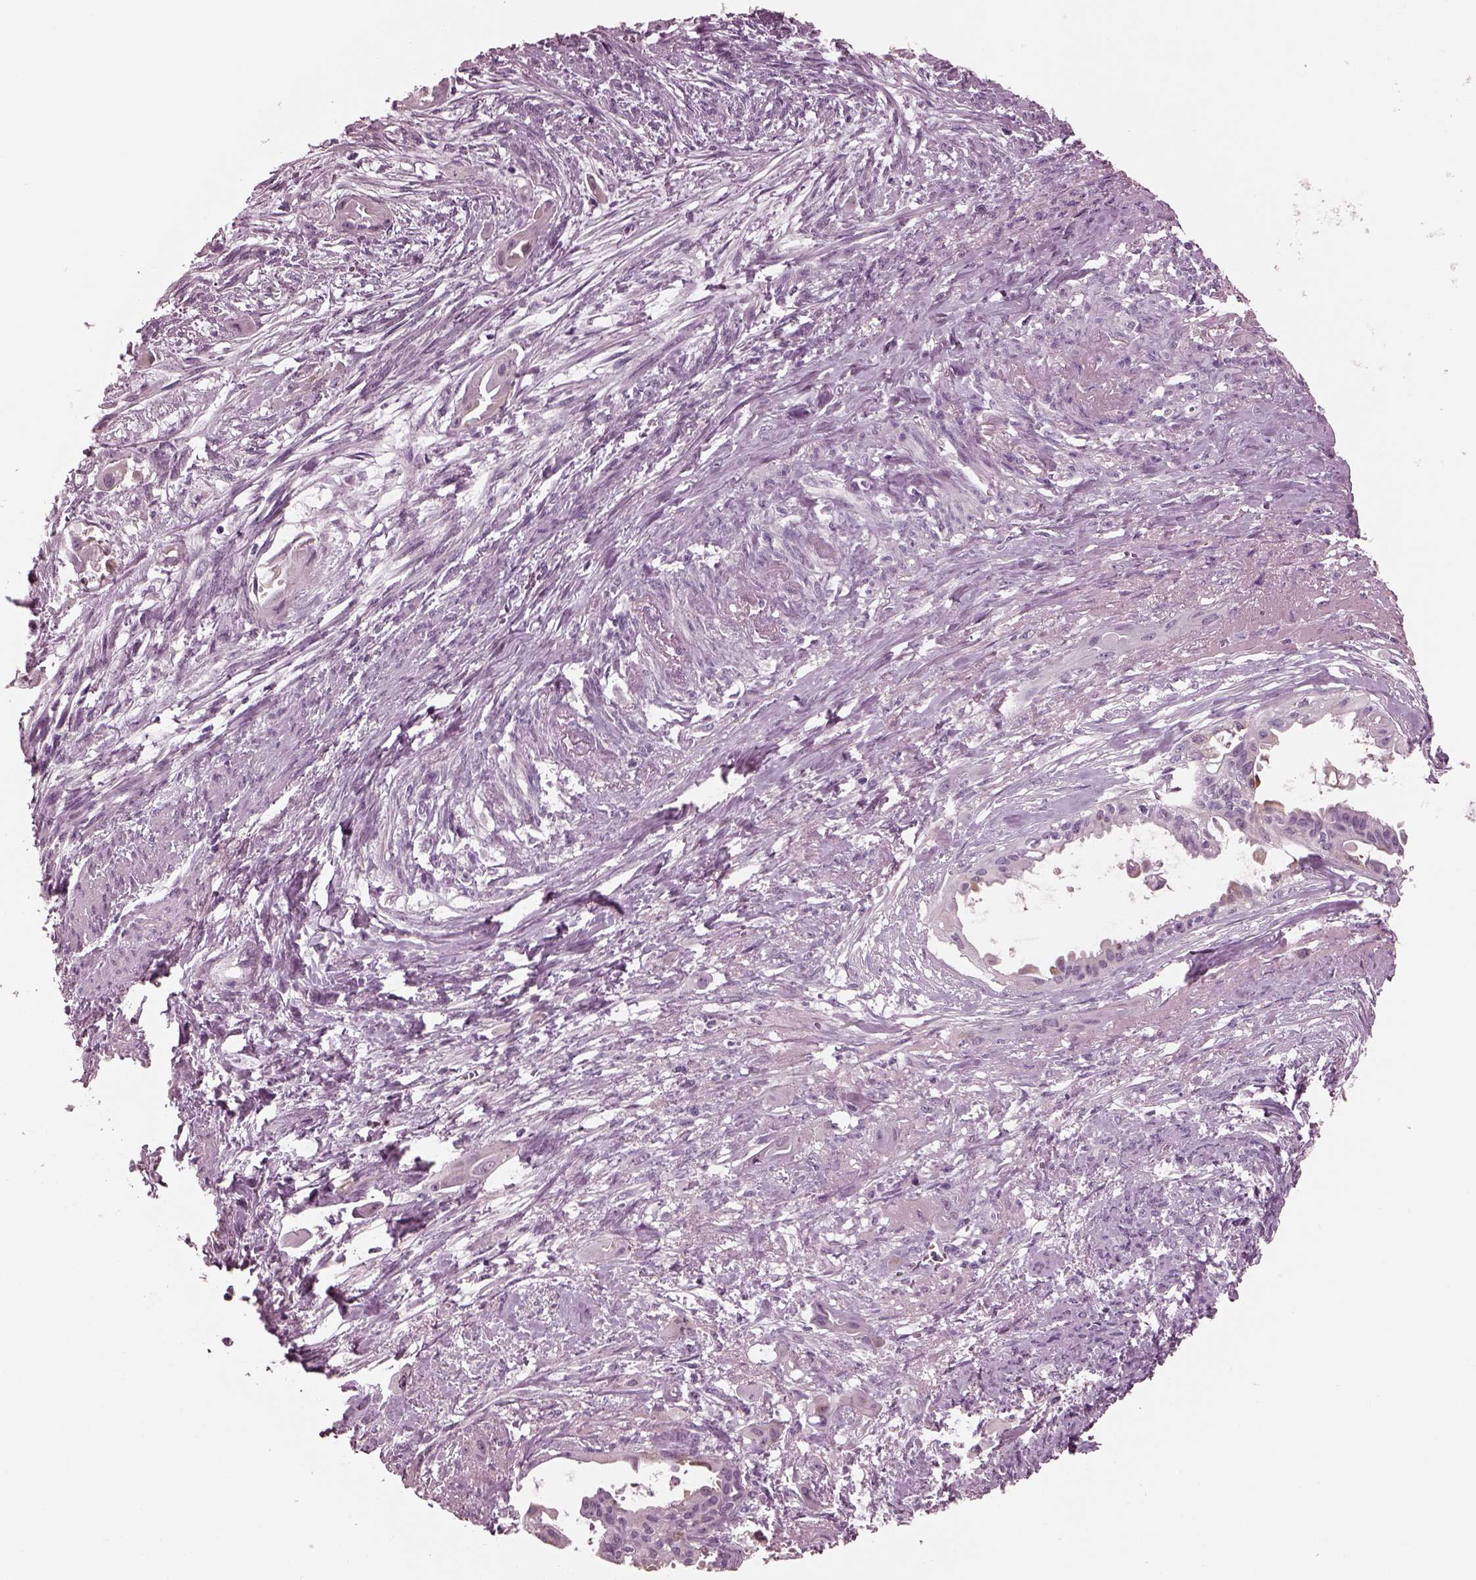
{"staining": {"intensity": "negative", "quantity": "none", "location": "none"}, "tissue": "endometrial cancer", "cell_type": "Tumor cells", "image_type": "cancer", "snomed": [{"axis": "morphology", "description": "Adenocarcinoma, NOS"}, {"axis": "topography", "description": "Endometrium"}], "caption": "There is no significant positivity in tumor cells of endometrial cancer.", "gene": "MIB2", "patient": {"sex": "female", "age": 86}}